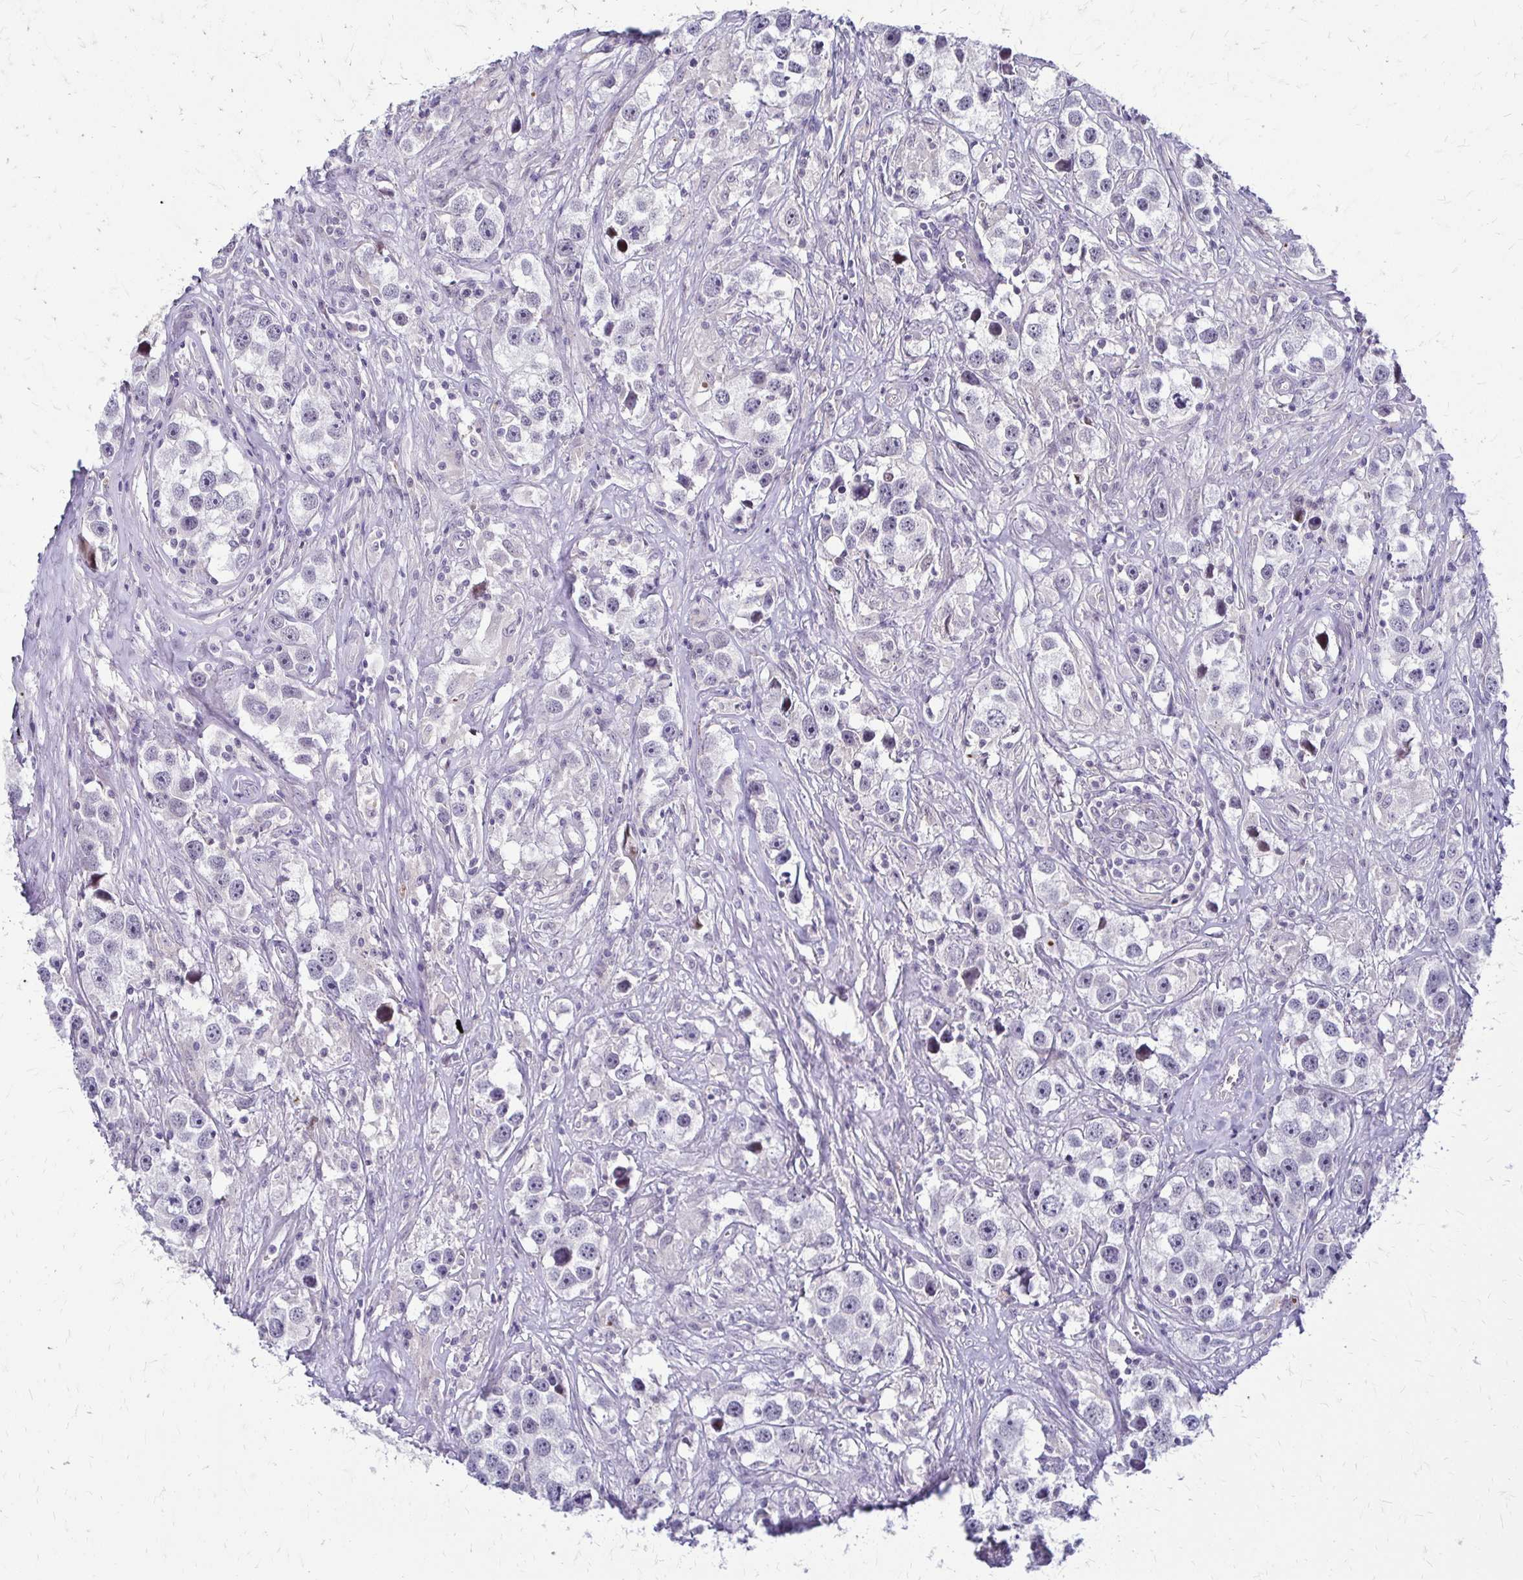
{"staining": {"intensity": "negative", "quantity": "none", "location": "none"}, "tissue": "testis cancer", "cell_type": "Tumor cells", "image_type": "cancer", "snomed": [{"axis": "morphology", "description": "Seminoma, NOS"}, {"axis": "topography", "description": "Testis"}], "caption": "Immunohistochemistry micrograph of human testis seminoma stained for a protein (brown), which exhibits no staining in tumor cells. Nuclei are stained in blue.", "gene": "TRIR", "patient": {"sex": "male", "age": 49}}